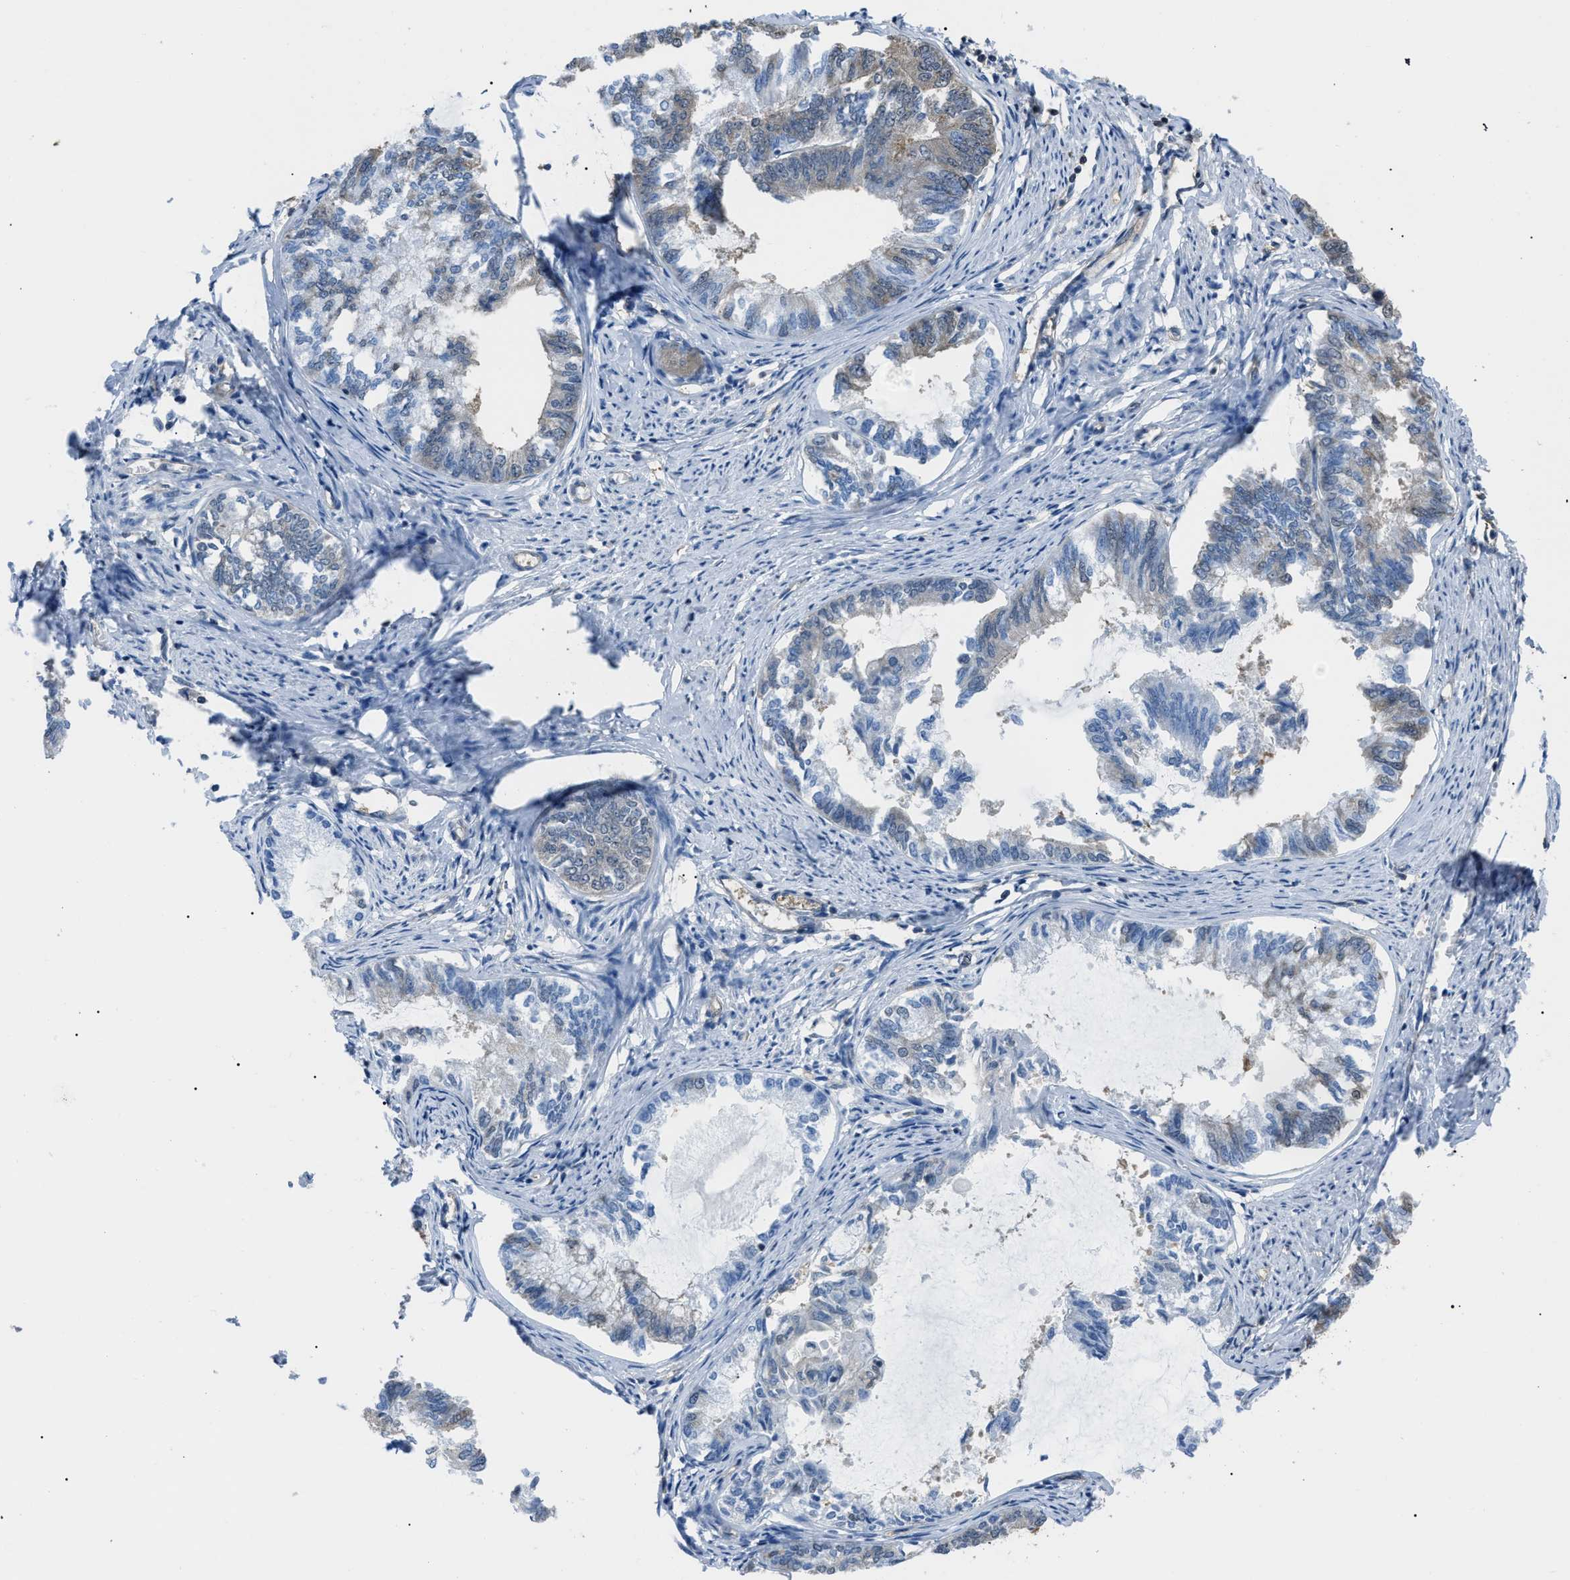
{"staining": {"intensity": "negative", "quantity": "none", "location": "none"}, "tissue": "endometrial cancer", "cell_type": "Tumor cells", "image_type": "cancer", "snomed": [{"axis": "morphology", "description": "Adenocarcinoma, NOS"}, {"axis": "topography", "description": "Endometrium"}], "caption": "DAB (3,3'-diaminobenzidine) immunohistochemical staining of endometrial cancer (adenocarcinoma) reveals no significant staining in tumor cells.", "gene": "PDCD5", "patient": {"sex": "female", "age": 86}}